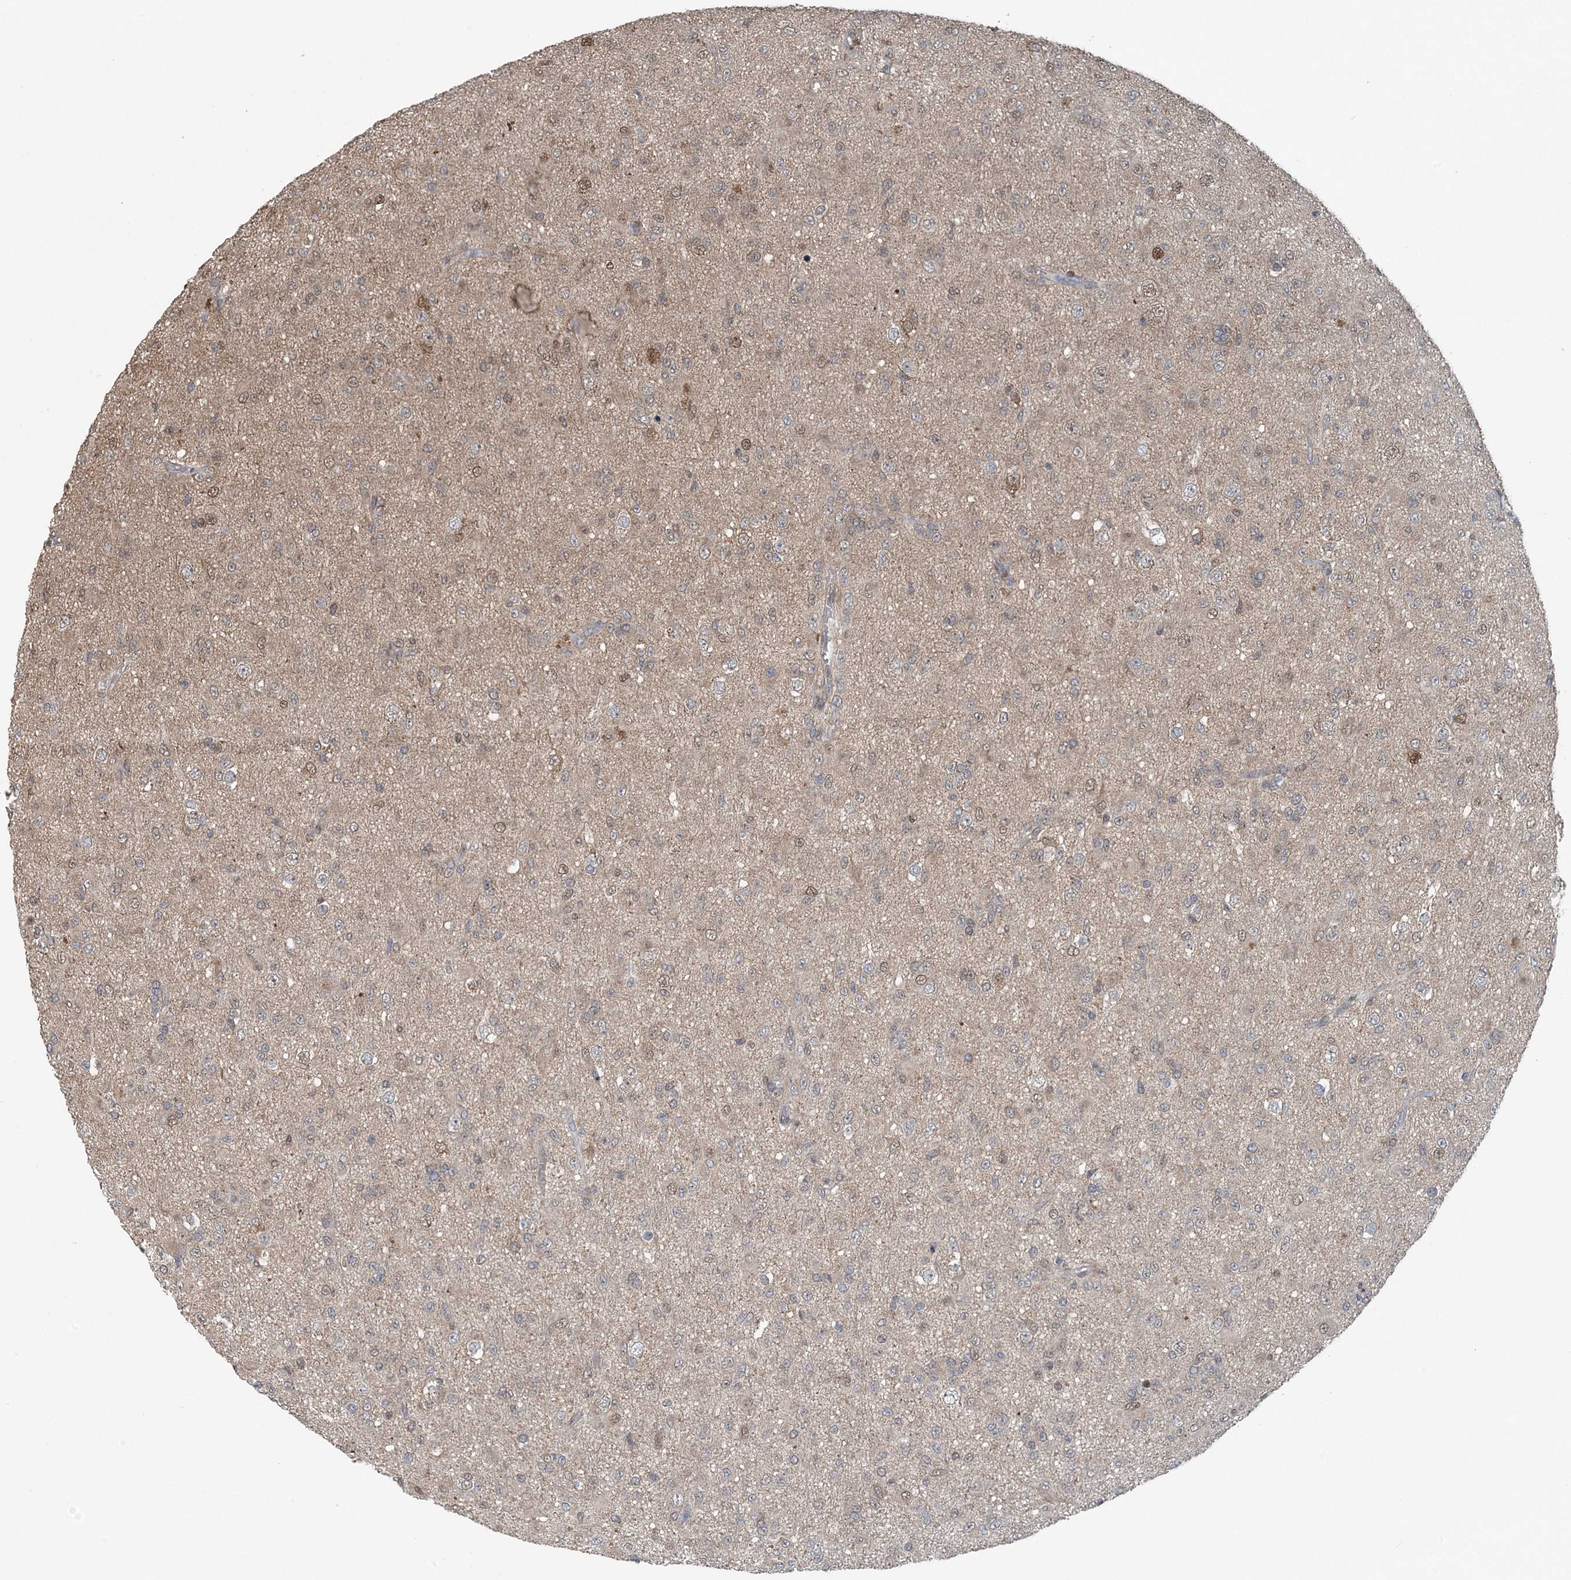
{"staining": {"intensity": "moderate", "quantity": "<25%", "location": "nuclear"}, "tissue": "glioma", "cell_type": "Tumor cells", "image_type": "cancer", "snomed": [{"axis": "morphology", "description": "Glioma, malignant, Low grade"}, {"axis": "topography", "description": "Brain"}], "caption": "High-power microscopy captured an IHC image of glioma, revealing moderate nuclear positivity in approximately <25% of tumor cells. (Brightfield microscopy of DAB IHC at high magnification).", "gene": "HIKESHI", "patient": {"sex": "male", "age": 65}}